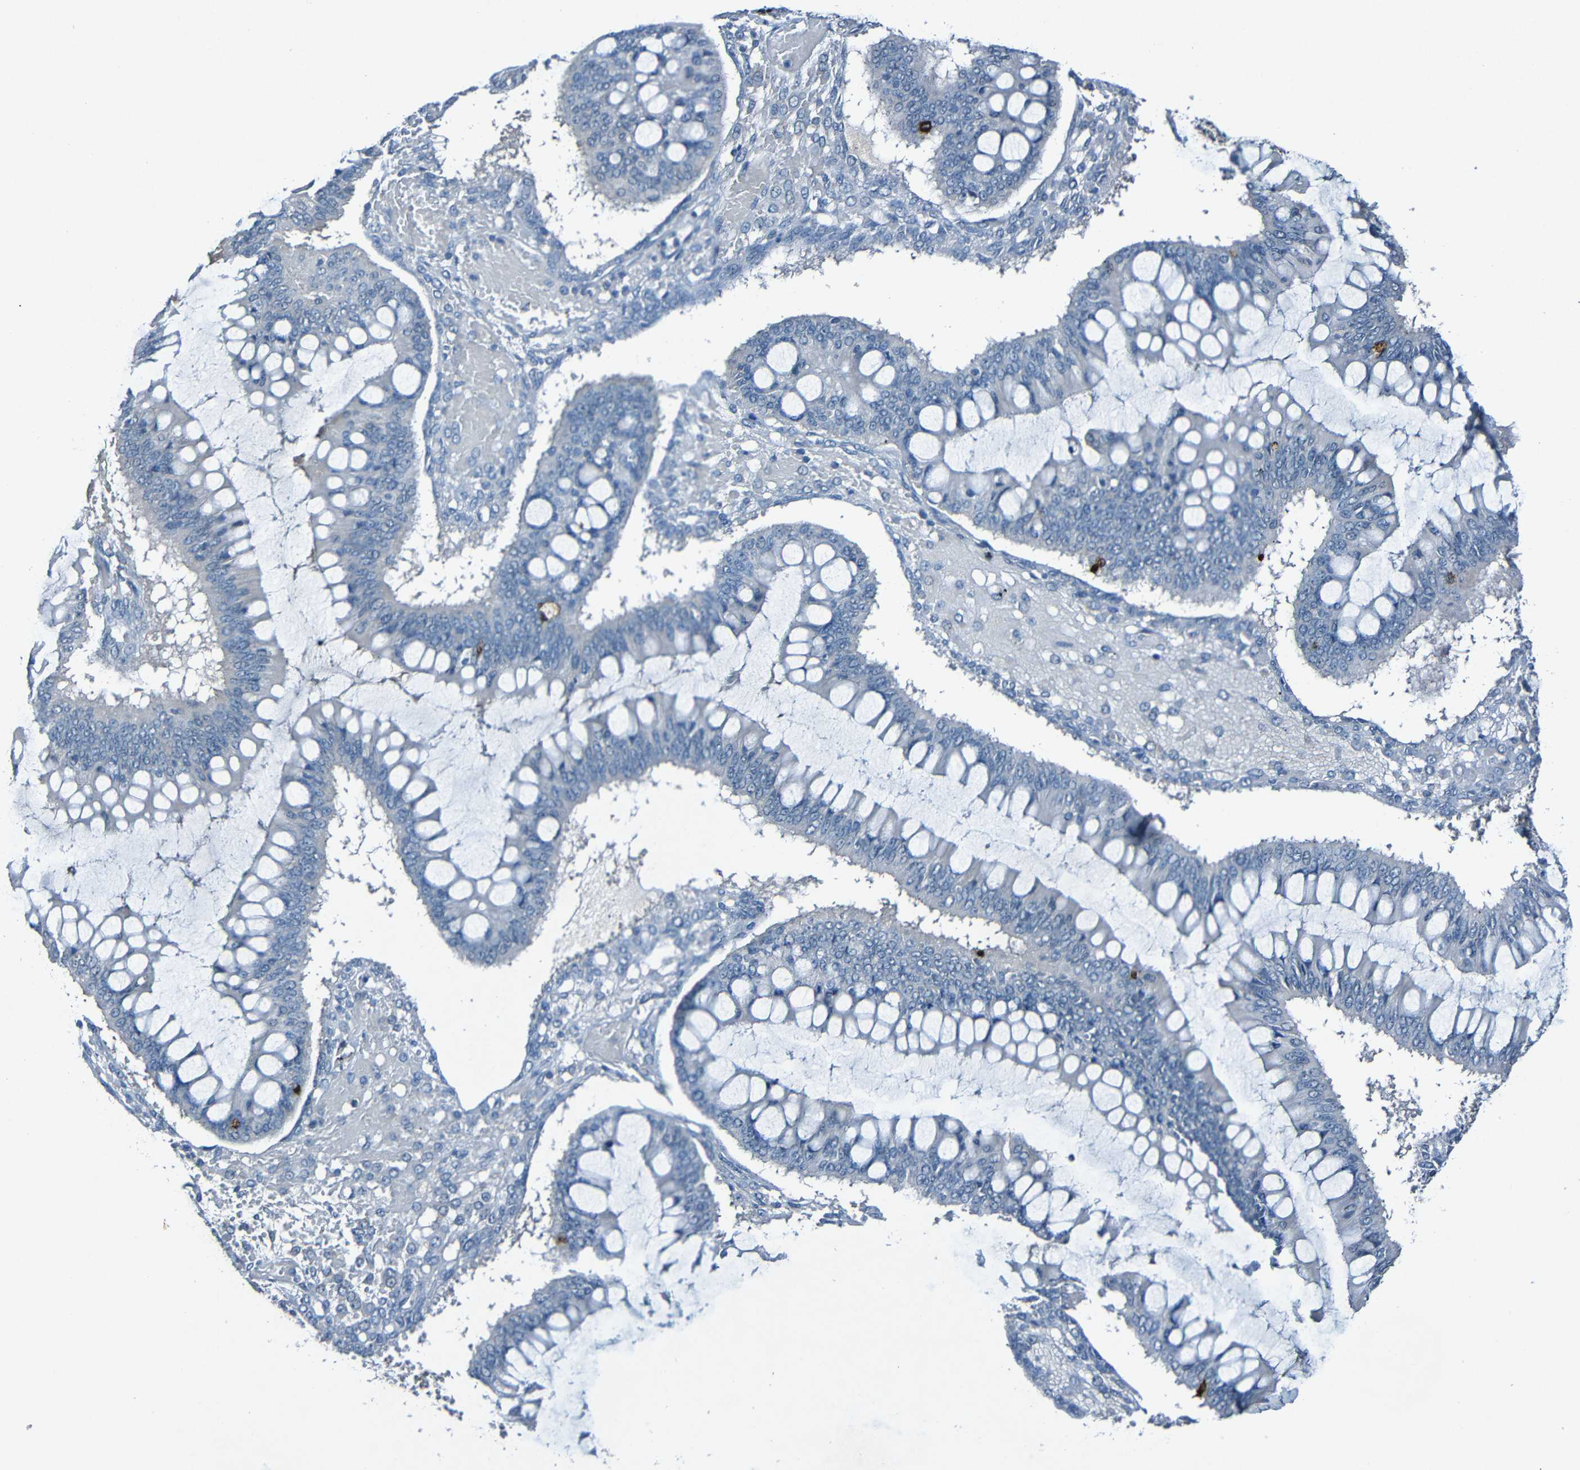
{"staining": {"intensity": "negative", "quantity": "none", "location": "none"}, "tissue": "ovarian cancer", "cell_type": "Tumor cells", "image_type": "cancer", "snomed": [{"axis": "morphology", "description": "Cystadenocarcinoma, mucinous, NOS"}, {"axis": "topography", "description": "Ovary"}], "caption": "Immunohistochemistry of human mucinous cystadenocarcinoma (ovarian) reveals no positivity in tumor cells.", "gene": "LRRC70", "patient": {"sex": "female", "age": 73}}